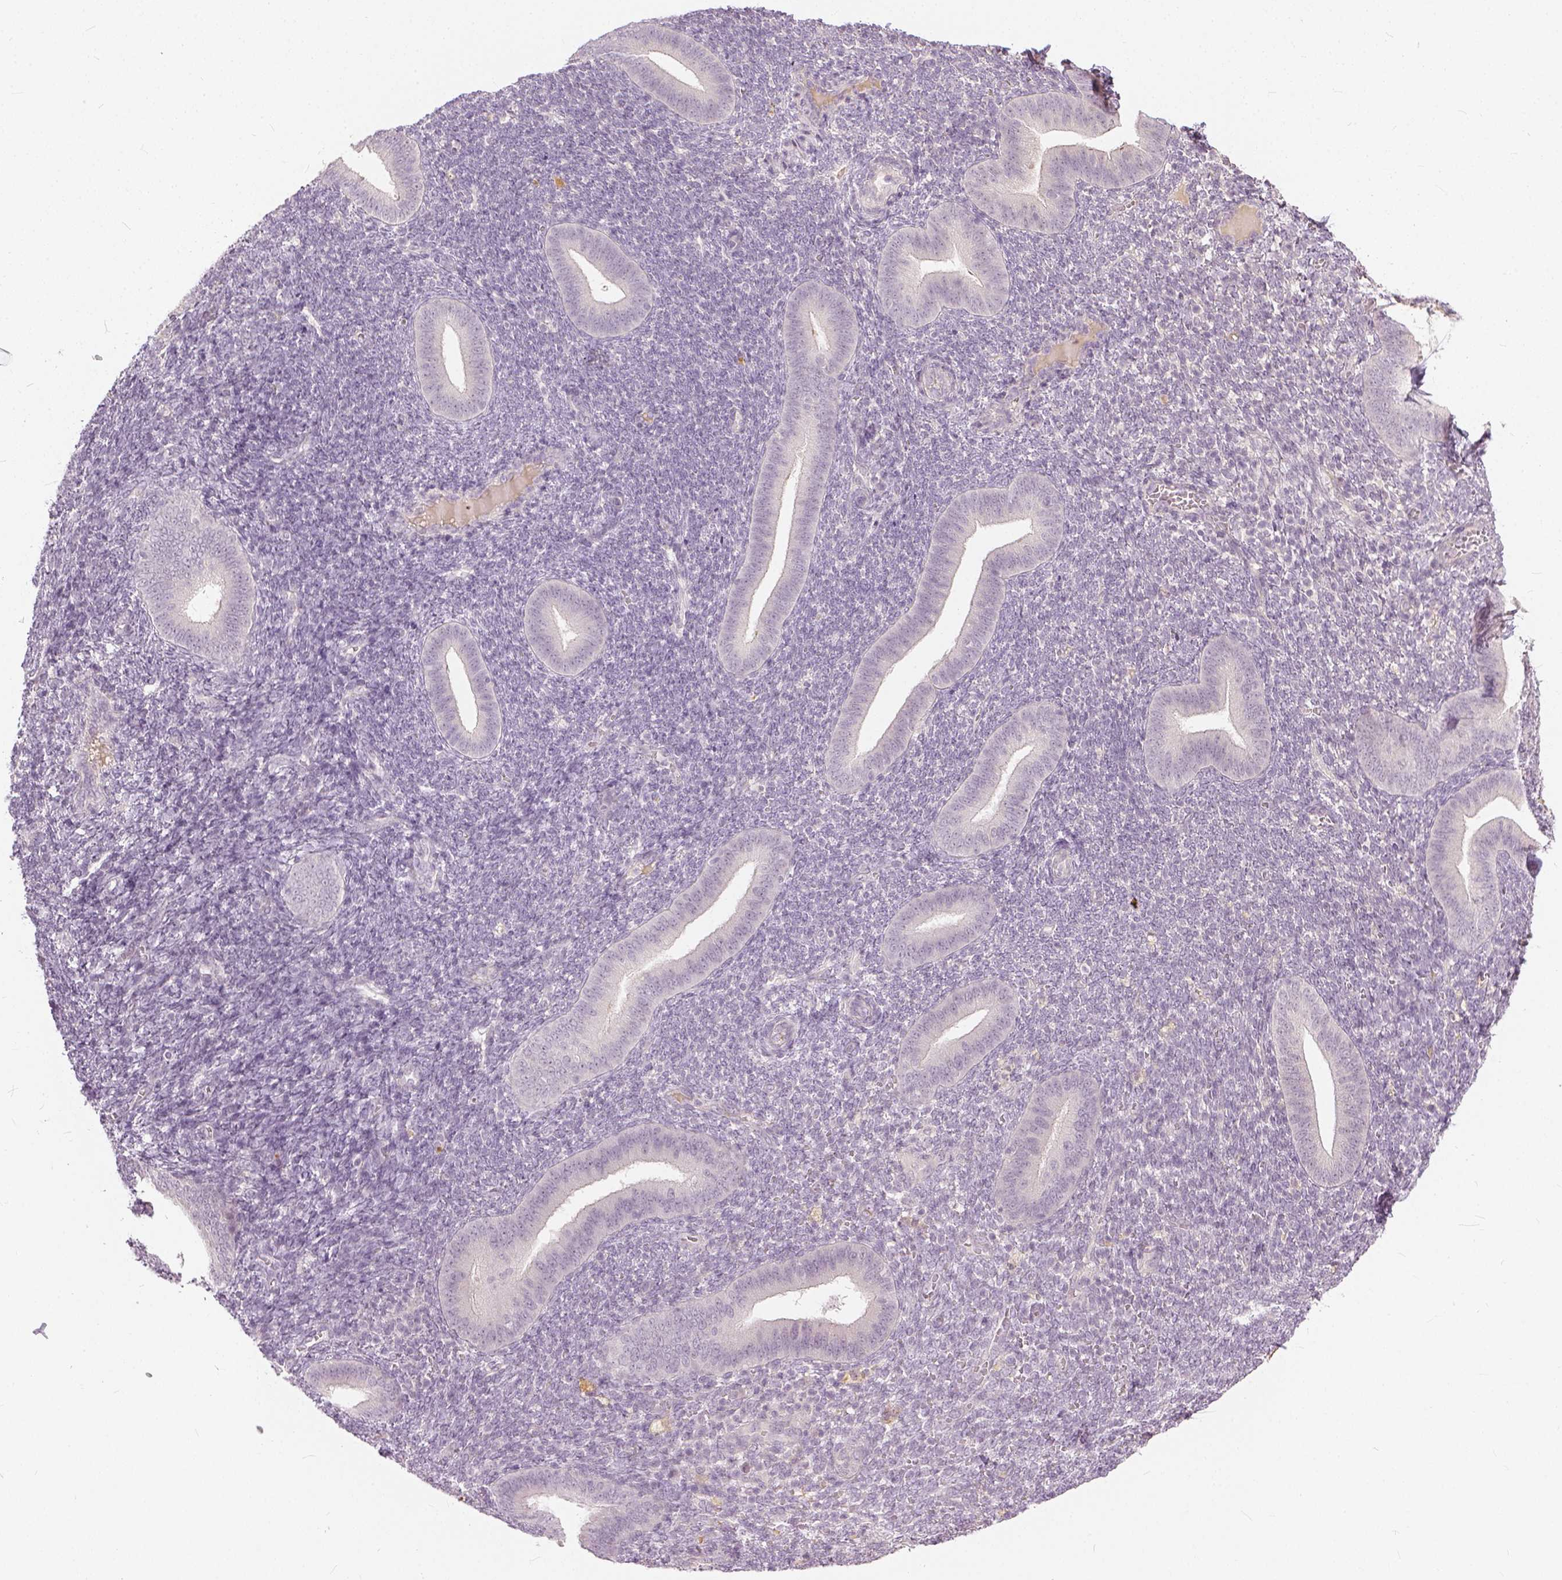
{"staining": {"intensity": "negative", "quantity": "none", "location": "none"}, "tissue": "endometrium", "cell_type": "Cells in endometrial stroma", "image_type": "normal", "snomed": [{"axis": "morphology", "description": "Normal tissue, NOS"}, {"axis": "topography", "description": "Endometrium"}], "caption": "High magnification brightfield microscopy of benign endometrium stained with DAB (brown) and counterstained with hematoxylin (blue): cells in endometrial stroma show no significant positivity. (Immunohistochemistry, brightfield microscopy, high magnification).", "gene": "ANO2", "patient": {"sex": "female", "age": 25}}